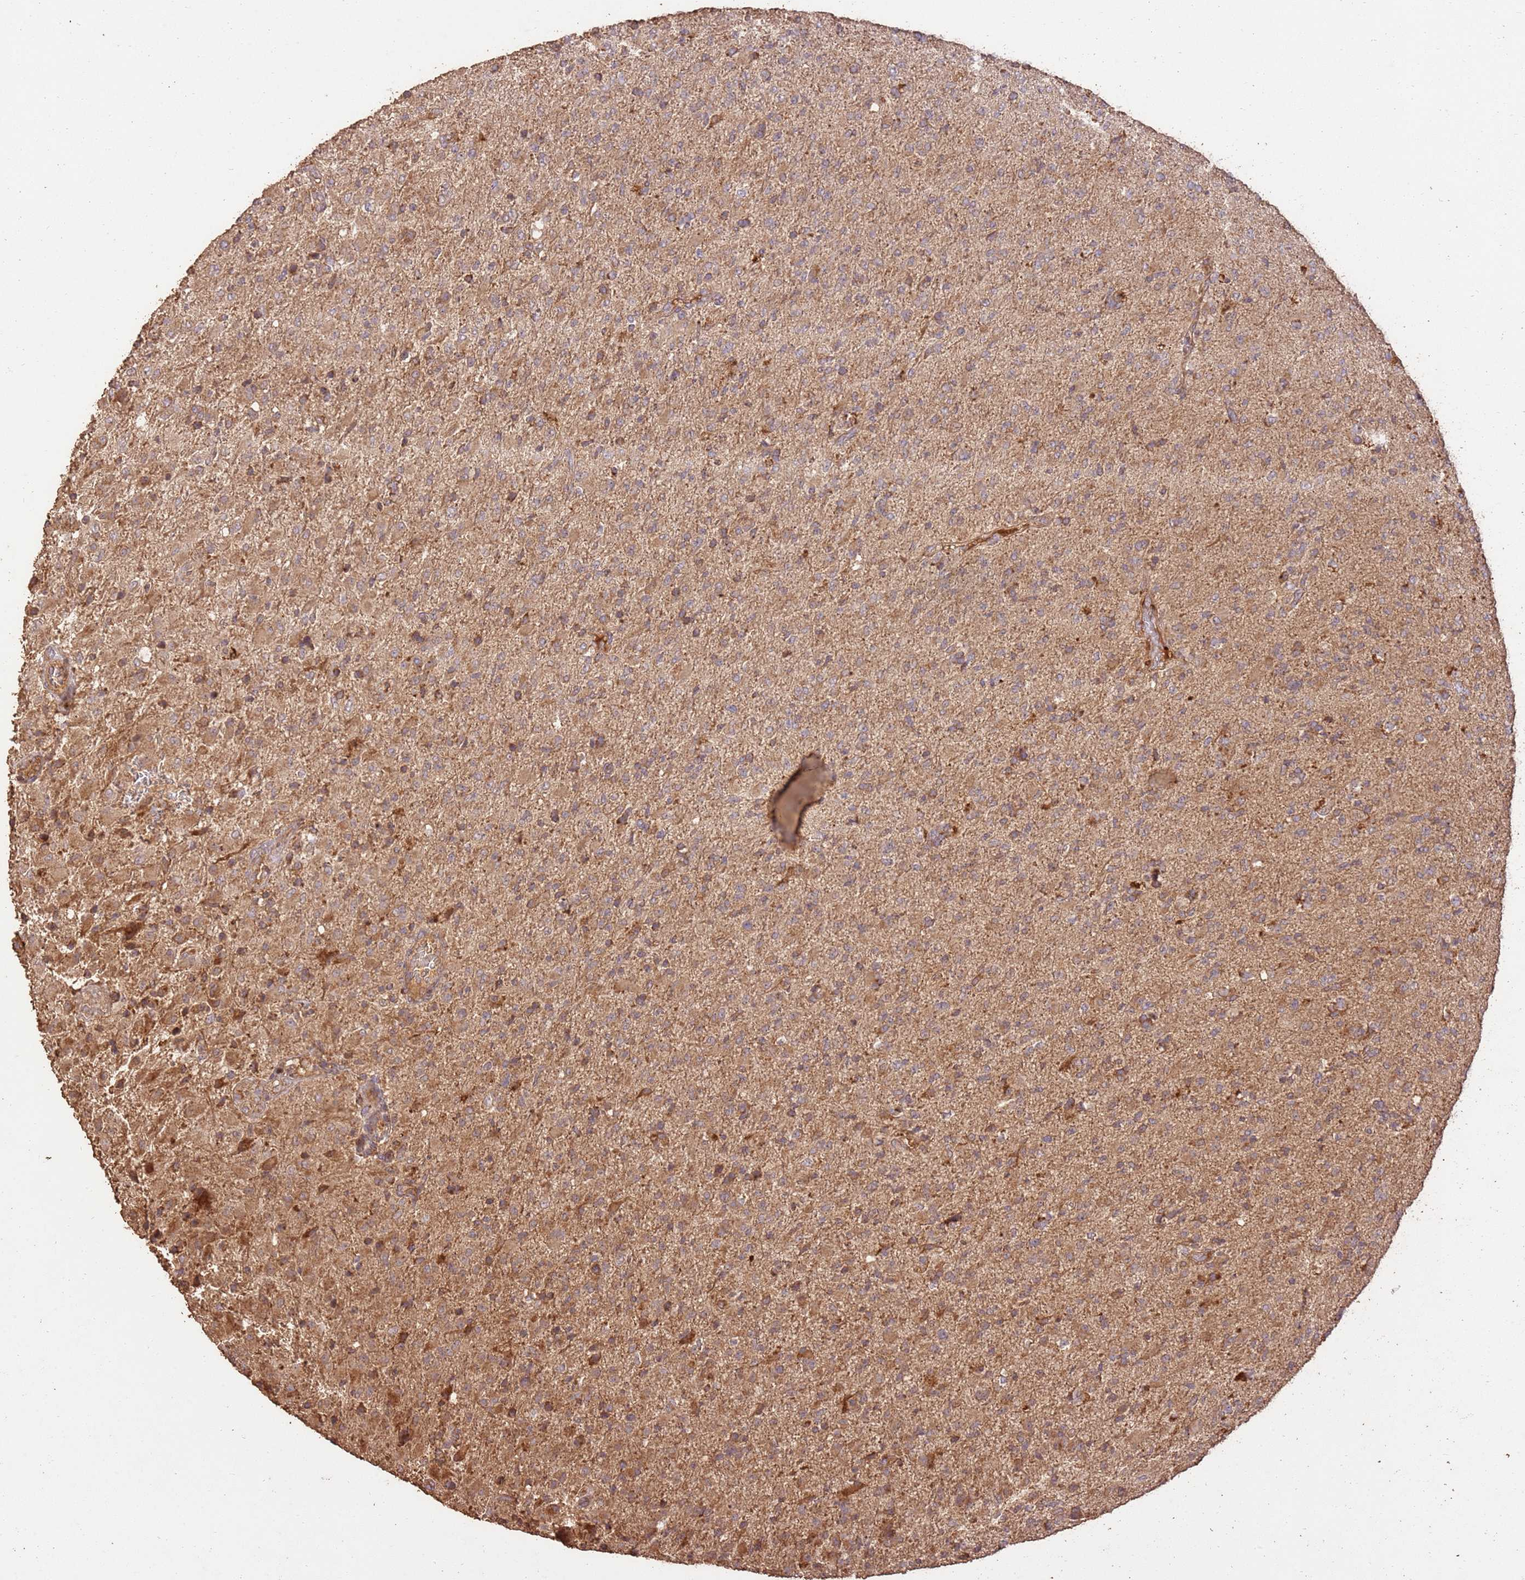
{"staining": {"intensity": "weak", "quantity": "<25%", "location": "cytoplasmic/membranous"}, "tissue": "glioma", "cell_type": "Tumor cells", "image_type": "cancer", "snomed": [{"axis": "morphology", "description": "Glioma, malignant, Low grade"}, {"axis": "topography", "description": "Brain"}], "caption": "Glioma was stained to show a protein in brown. There is no significant positivity in tumor cells. The staining is performed using DAB brown chromogen with nuclei counter-stained in using hematoxylin.", "gene": "LRRC28", "patient": {"sex": "male", "age": 65}}